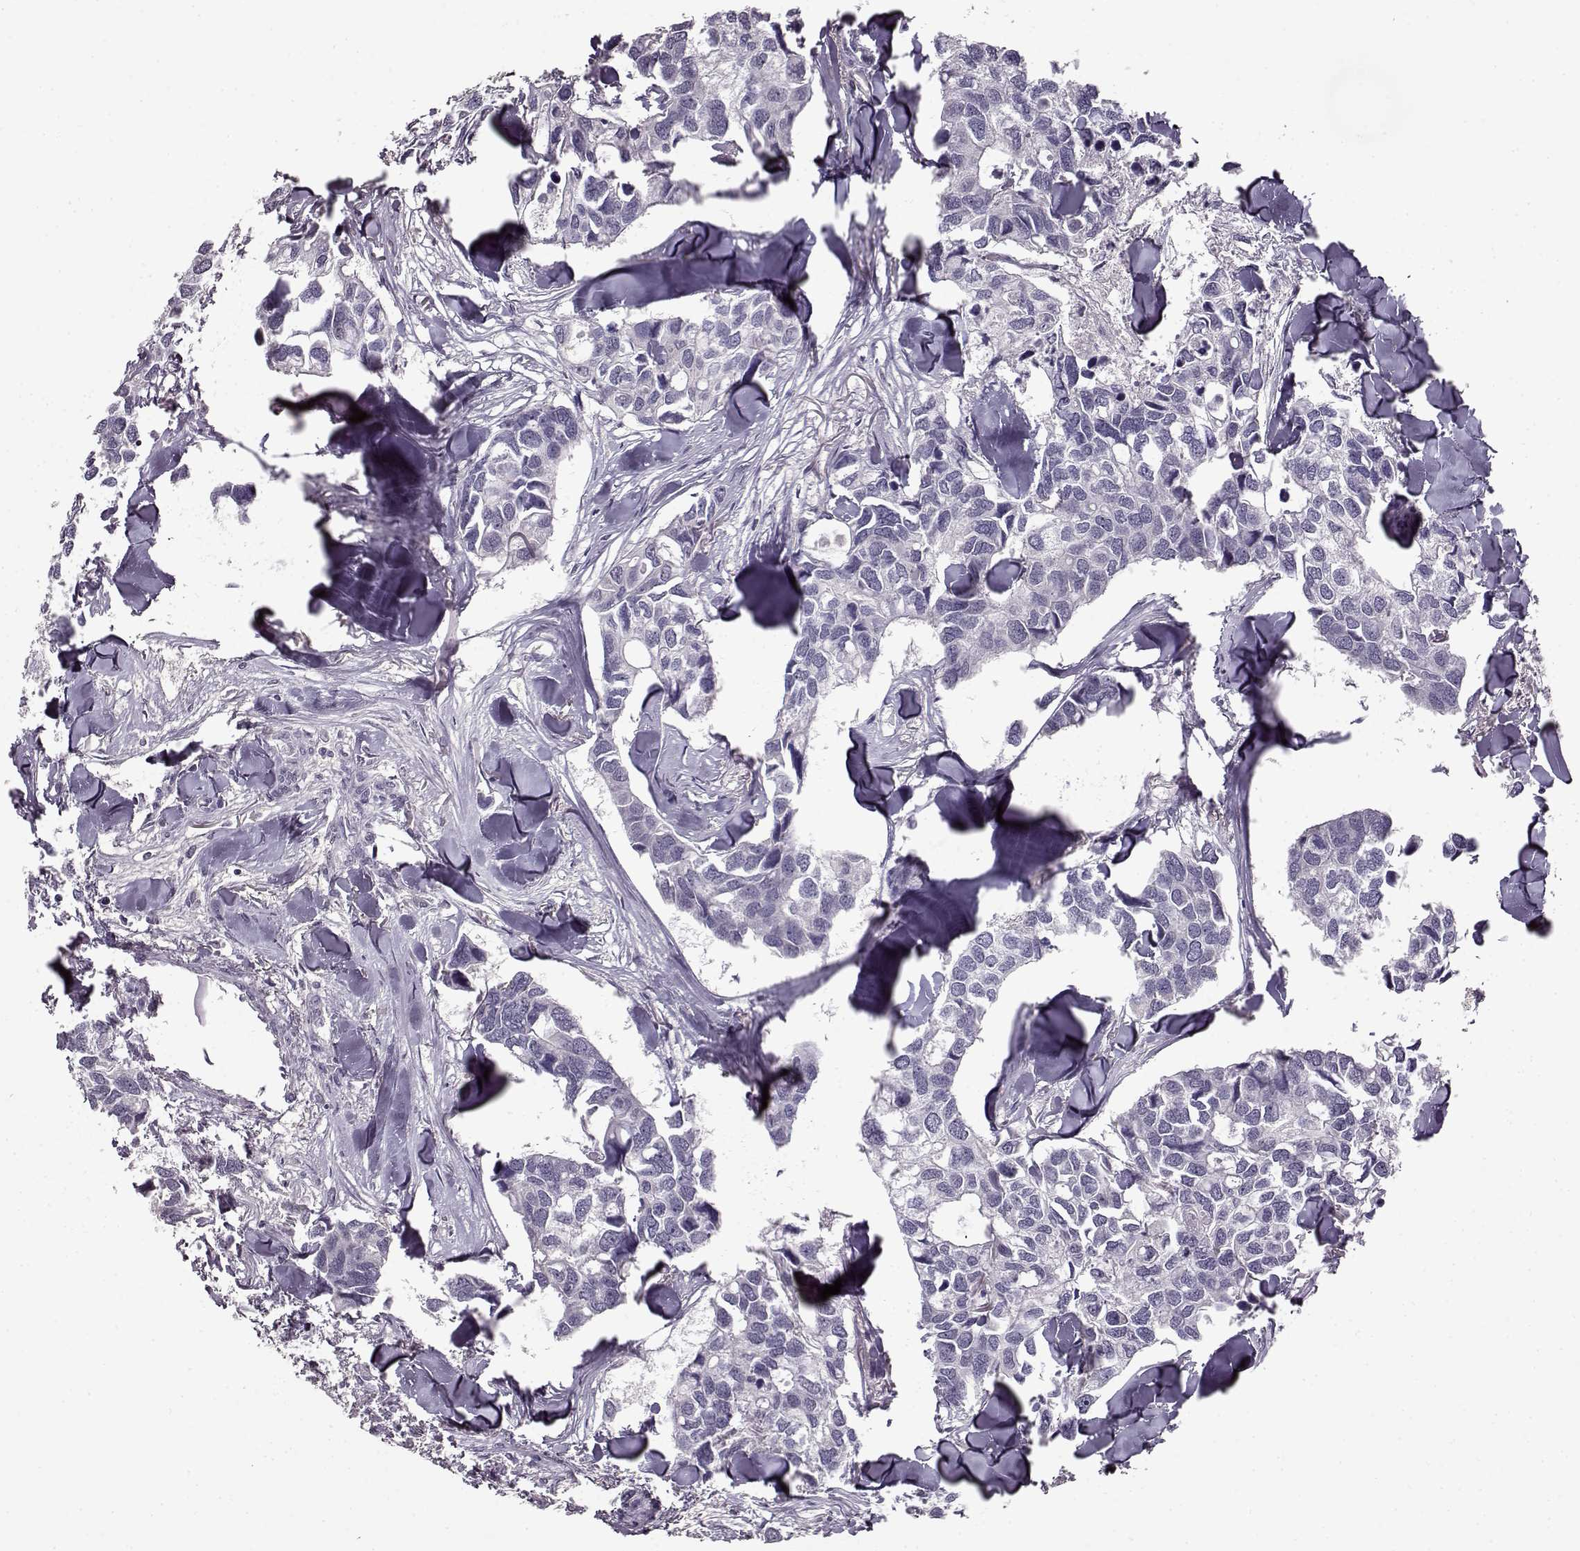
{"staining": {"intensity": "negative", "quantity": "none", "location": "none"}, "tissue": "breast cancer", "cell_type": "Tumor cells", "image_type": "cancer", "snomed": [{"axis": "morphology", "description": "Duct carcinoma"}, {"axis": "topography", "description": "Breast"}], "caption": "DAB immunohistochemical staining of intraductal carcinoma (breast) reveals no significant staining in tumor cells.", "gene": "FSHB", "patient": {"sex": "female", "age": 83}}